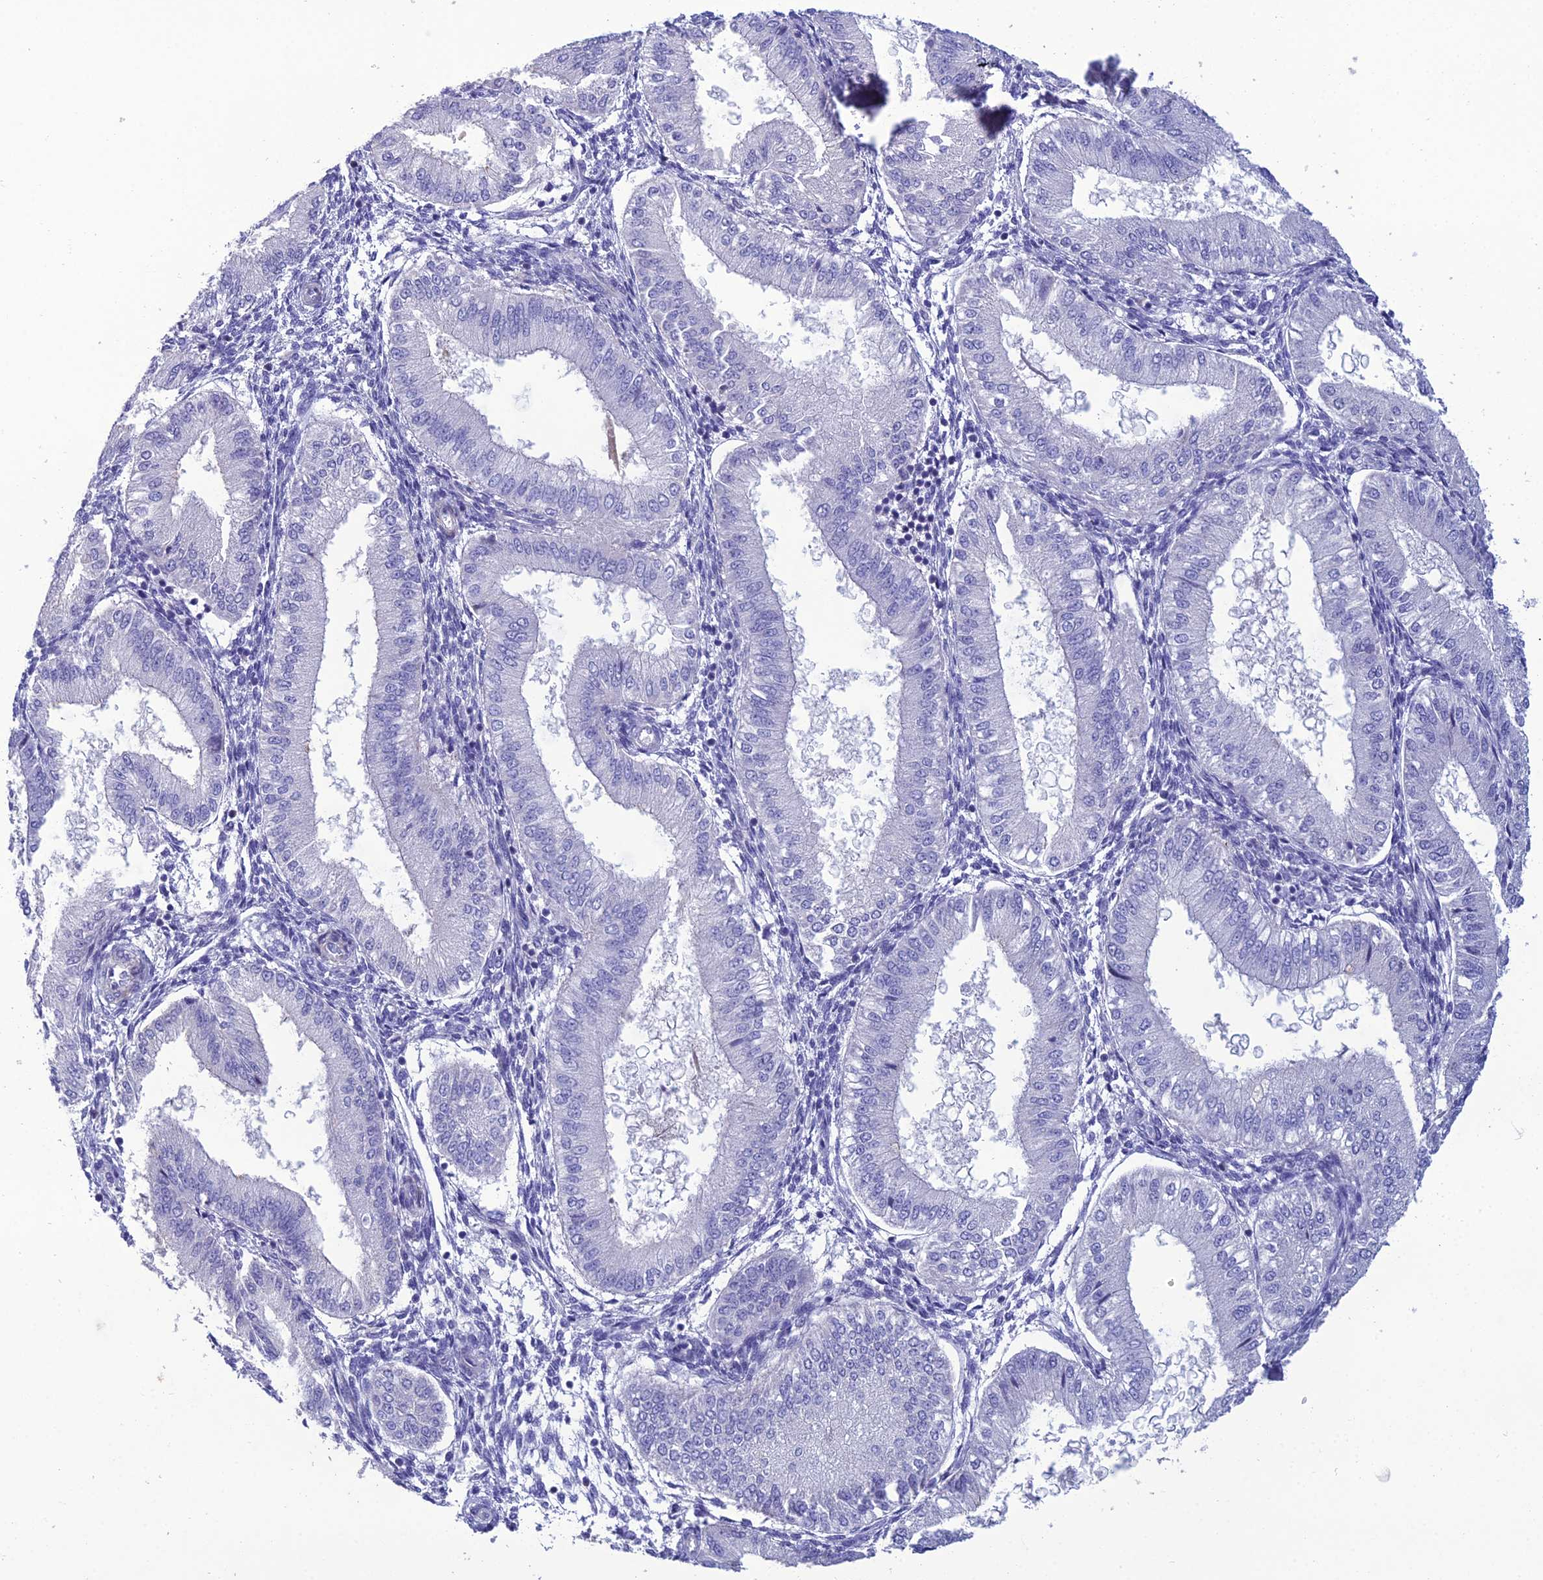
{"staining": {"intensity": "negative", "quantity": "none", "location": "none"}, "tissue": "endometrium", "cell_type": "Cells in endometrial stroma", "image_type": "normal", "snomed": [{"axis": "morphology", "description": "Normal tissue, NOS"}, {"axis": "topography", "description": "Endometrium"}], "caption": "This is a photomicrograph of IHC staining of normal endometrium, which shows no positivity in cells in endometrial stroma.", "gene": "OR56B1", "patient": {"sex": "female", "age": 39}}